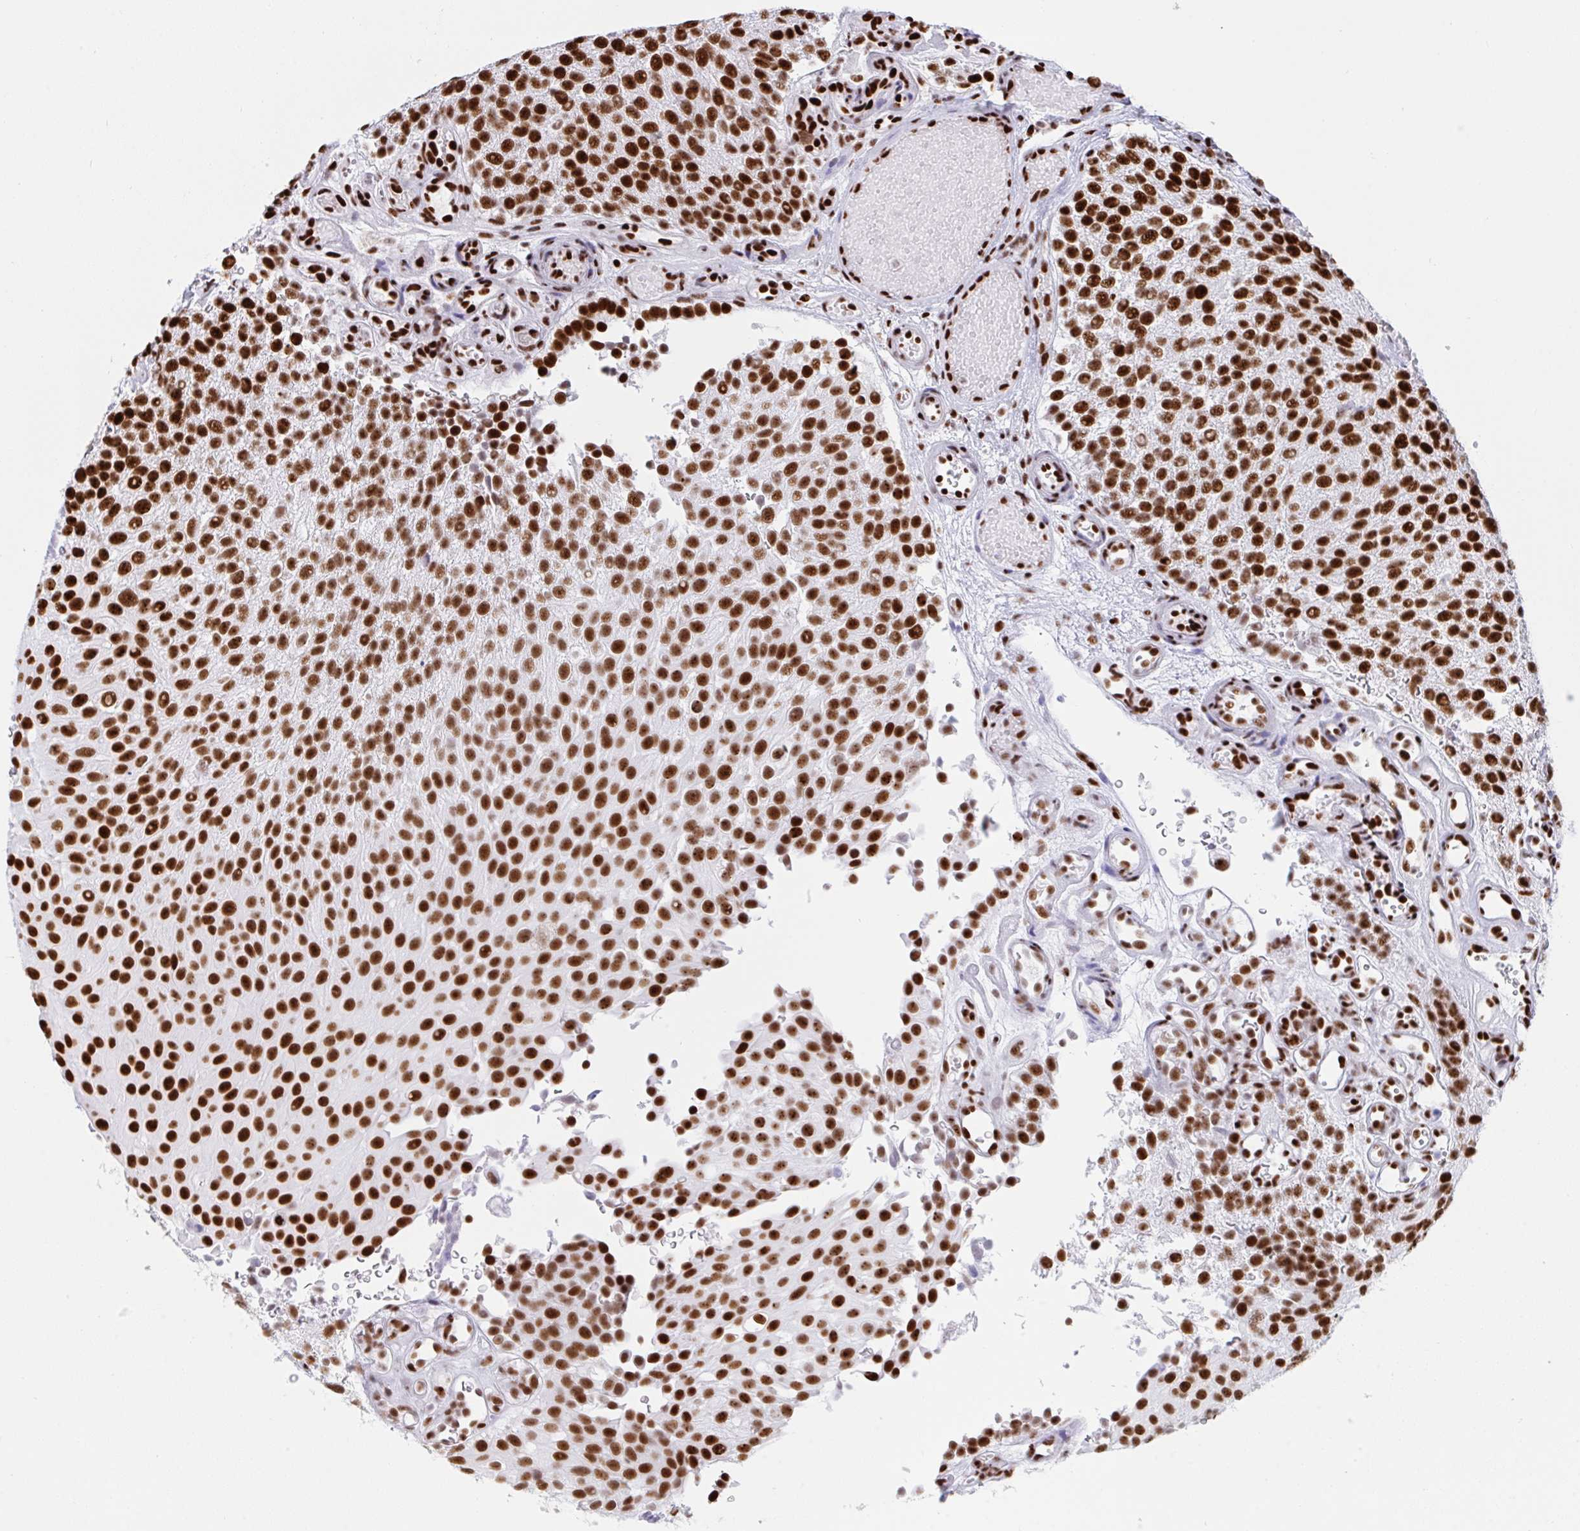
{"staining": {"intensity": "strong", "quantity": ">75%", "location": "nuclear"}, "tissue": "urothelial cancer", "cell_type": "Tumor cells", "image_type": "cancer", "snomed": [{"axis": "morphology", "description": "Urothelial carcinoma, Low grade"}, {"axis": "topography", "description": "Urinary bladder"}], "caption": "Urothelial carcinoma (low-grade) stained for a protein demonstrates strong nuclear positivity in tumor cells.", "gene": "IKZF2", "patient": {"sex": "male", "age": 78}}